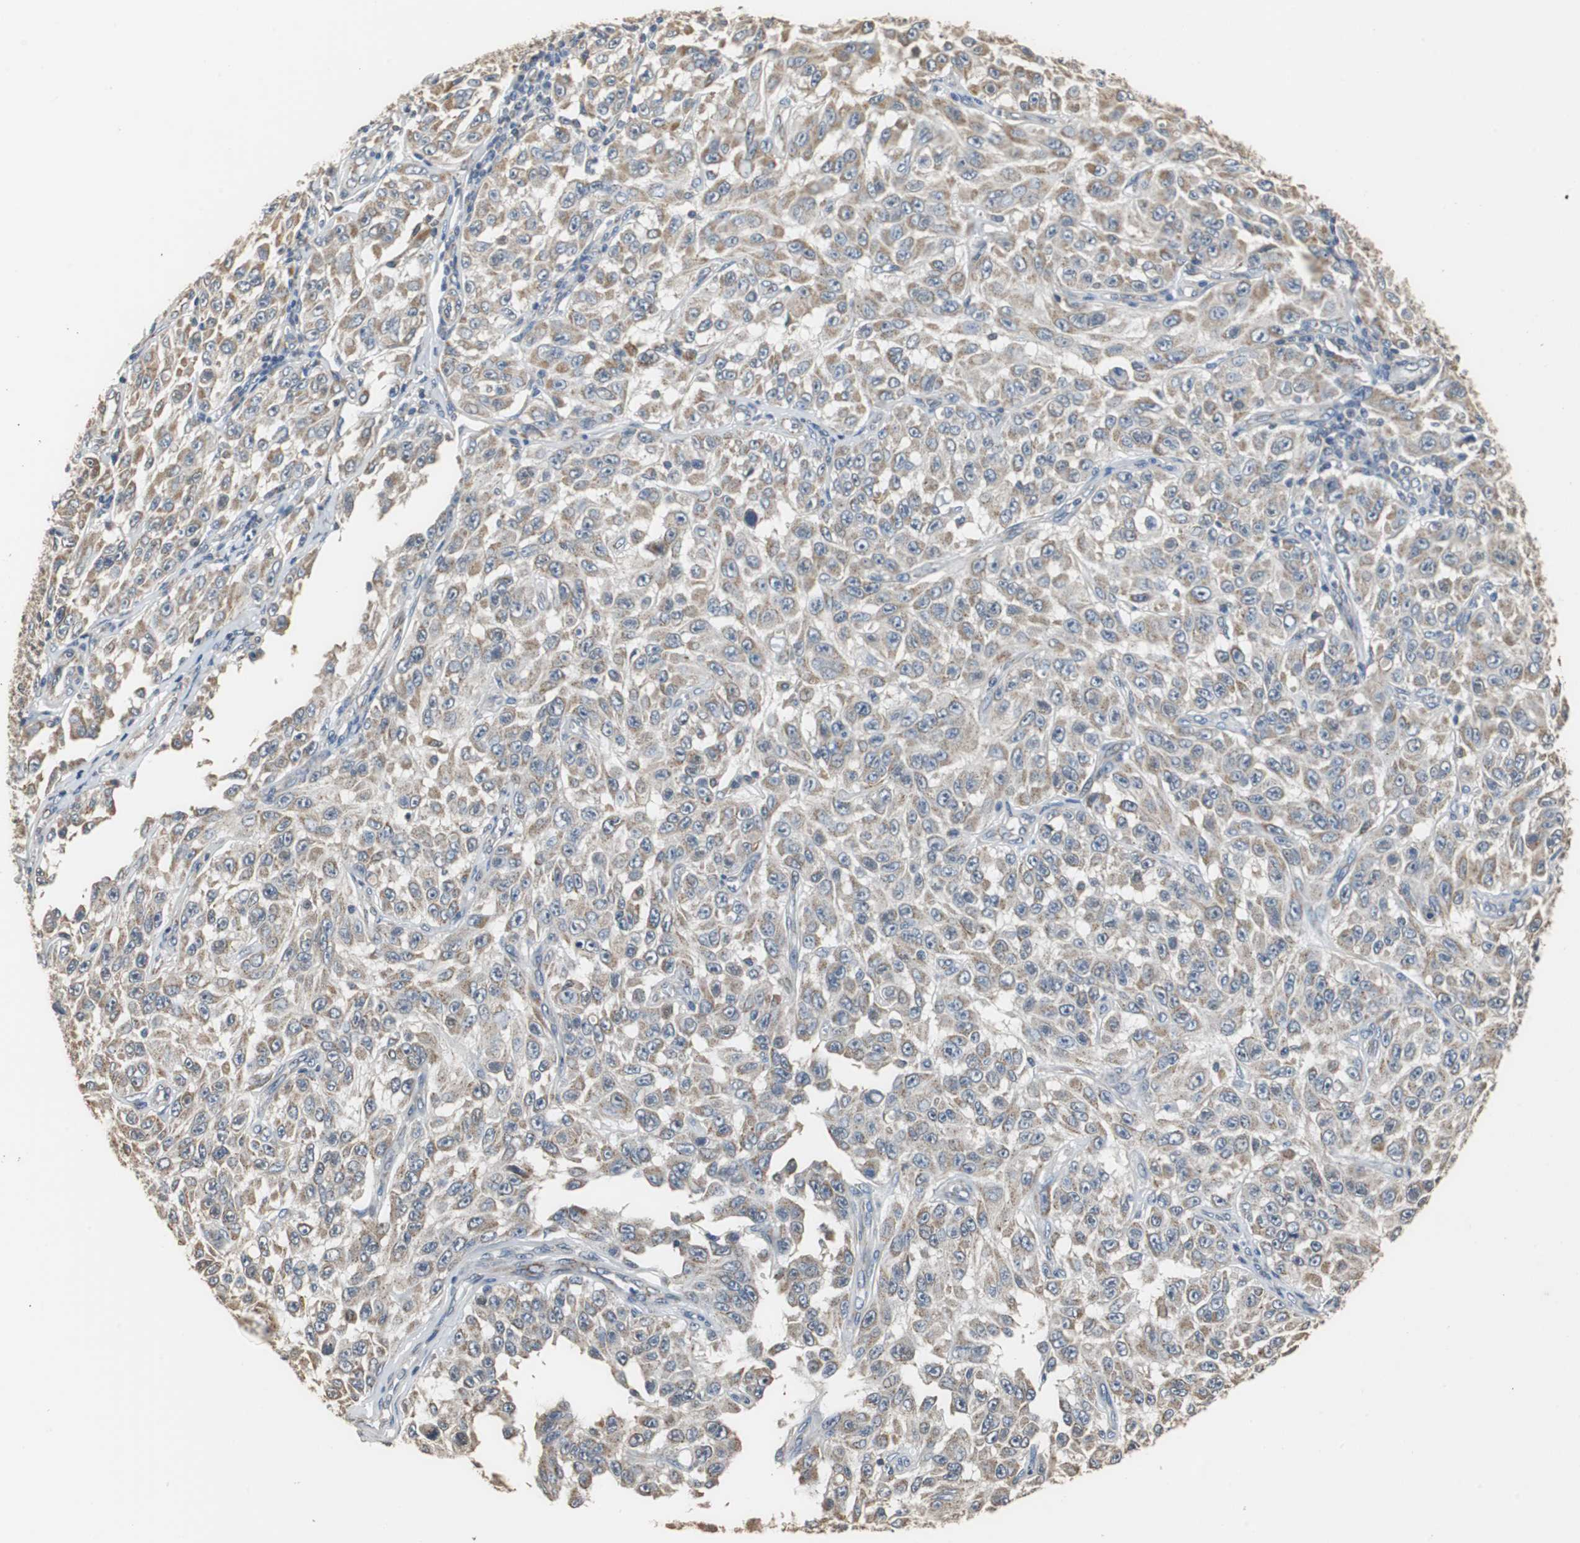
{"staining": {"intensity": "weak", "quantity": ">75%", "location": "cytoplasmic/membranous"}, "tissue": "melanoma", "cell_type": "Tumor cells", "image_type": "cancer", "snomed": [{"axis": "morphology", "description": "Malignant melanoma, NOS"}, {"axis": "topography", "description": "Skin"}], "caption": "An immunohistochemistry image of tumor tissue is shown. Protein staining in brown labels weak cytoplasmic/membranous positivity in melanoma within tumor cells.", "gene": "HMGCL", "patient": {"sex": "male", "age": 30}}